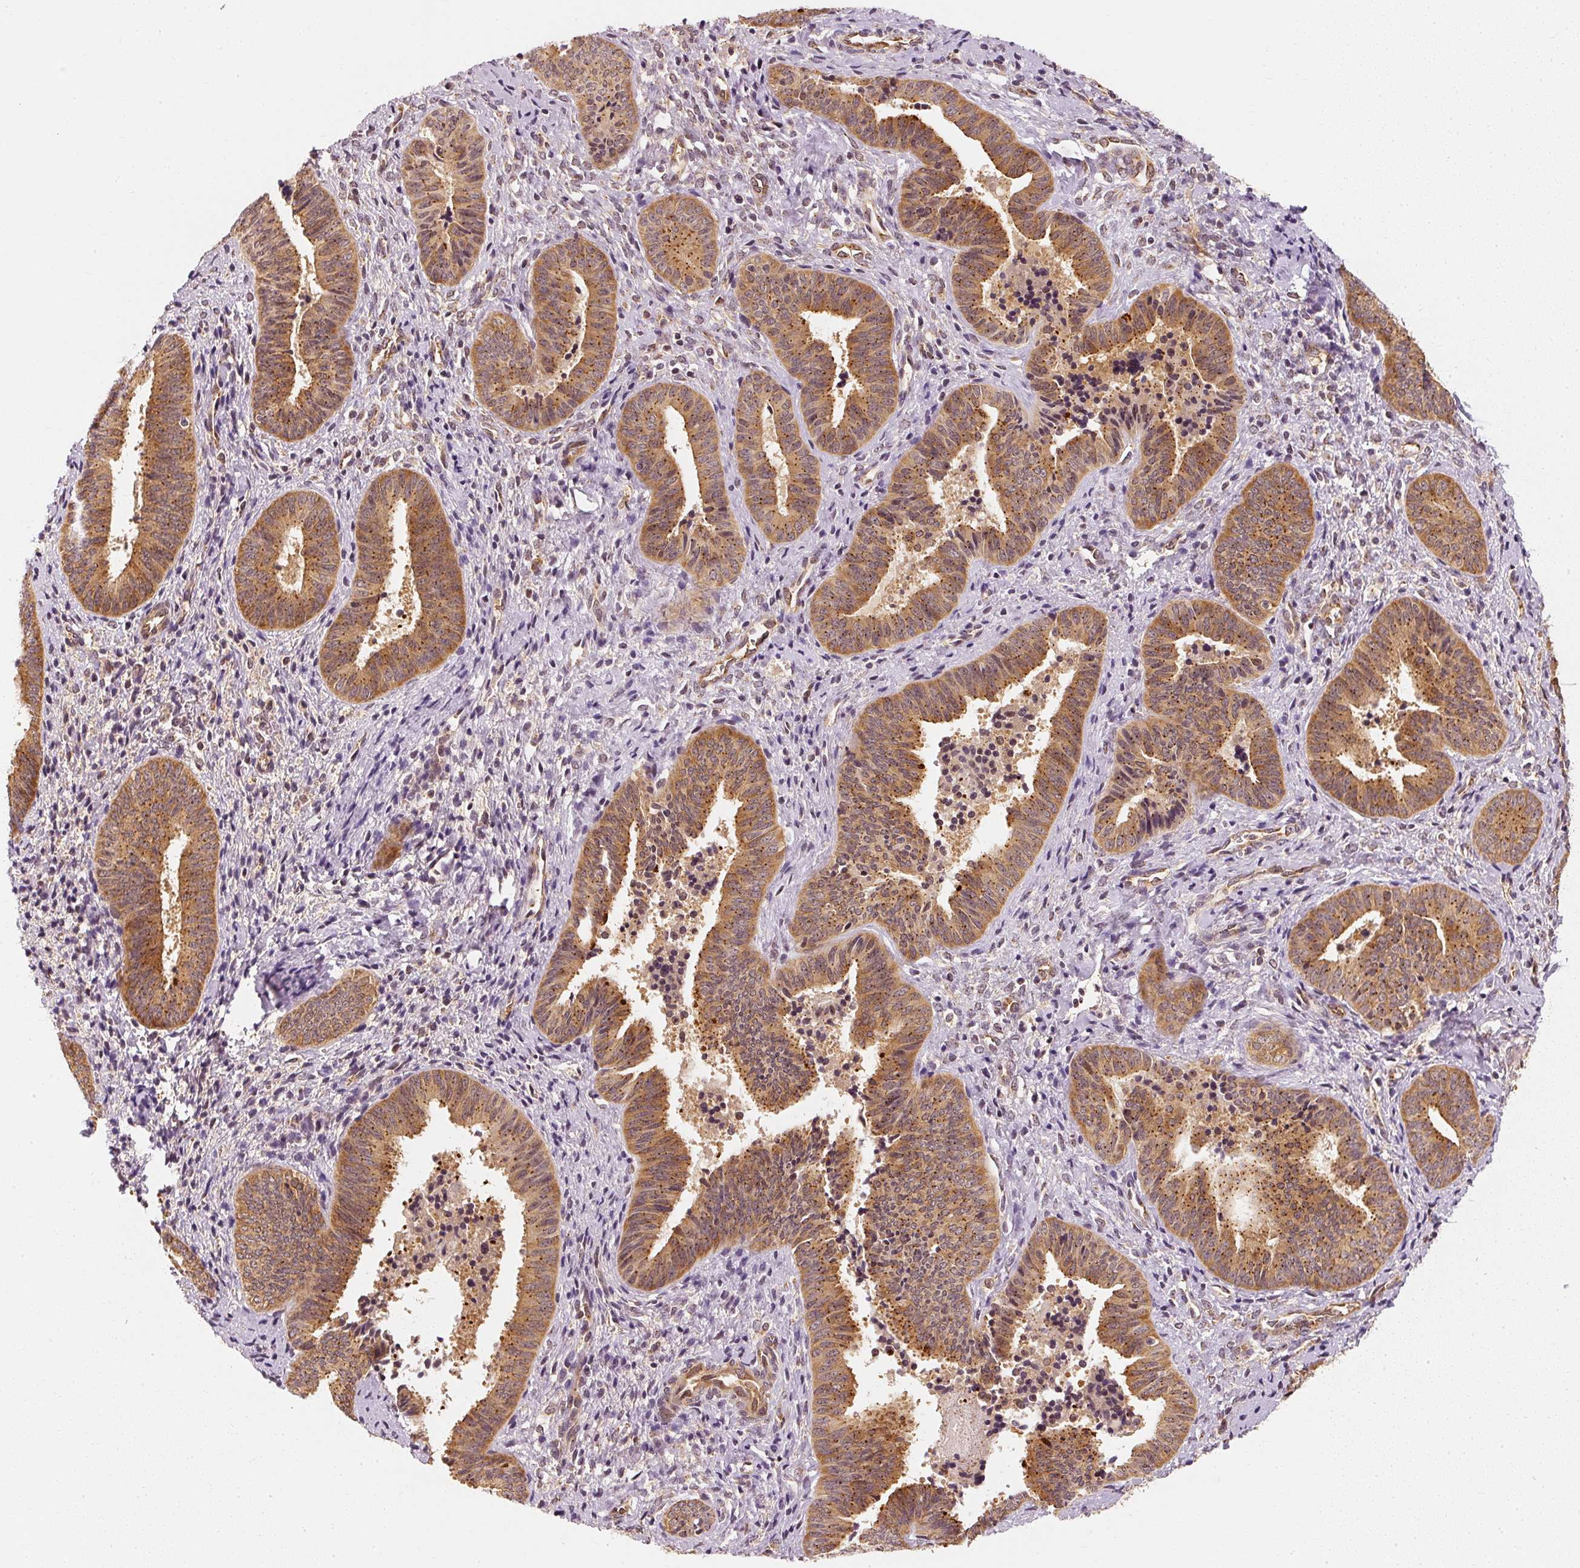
{"staining": {"intensity": "moderate", "quantity": ">75%", "location": "cytoplasmic/membranous"}, "tissue": "cervical cancer", "cell_type": "Tumor cells", "image_type": "cancer", "snomed": [{"axis": "morphology", "description": "Squamous cell carcinoma, NOS"}, {"axis": "topography", "description": "Cervix"}], "caption": "Immunohistochemical staining of human squamous cell carcinoma (cervical) exhibits moderate cytoplasmic/membranous protein positivity in approximately >75% of tumor cells.", "gene": "EEF1A2", "patient": {"sex": "female", "age": 59}}